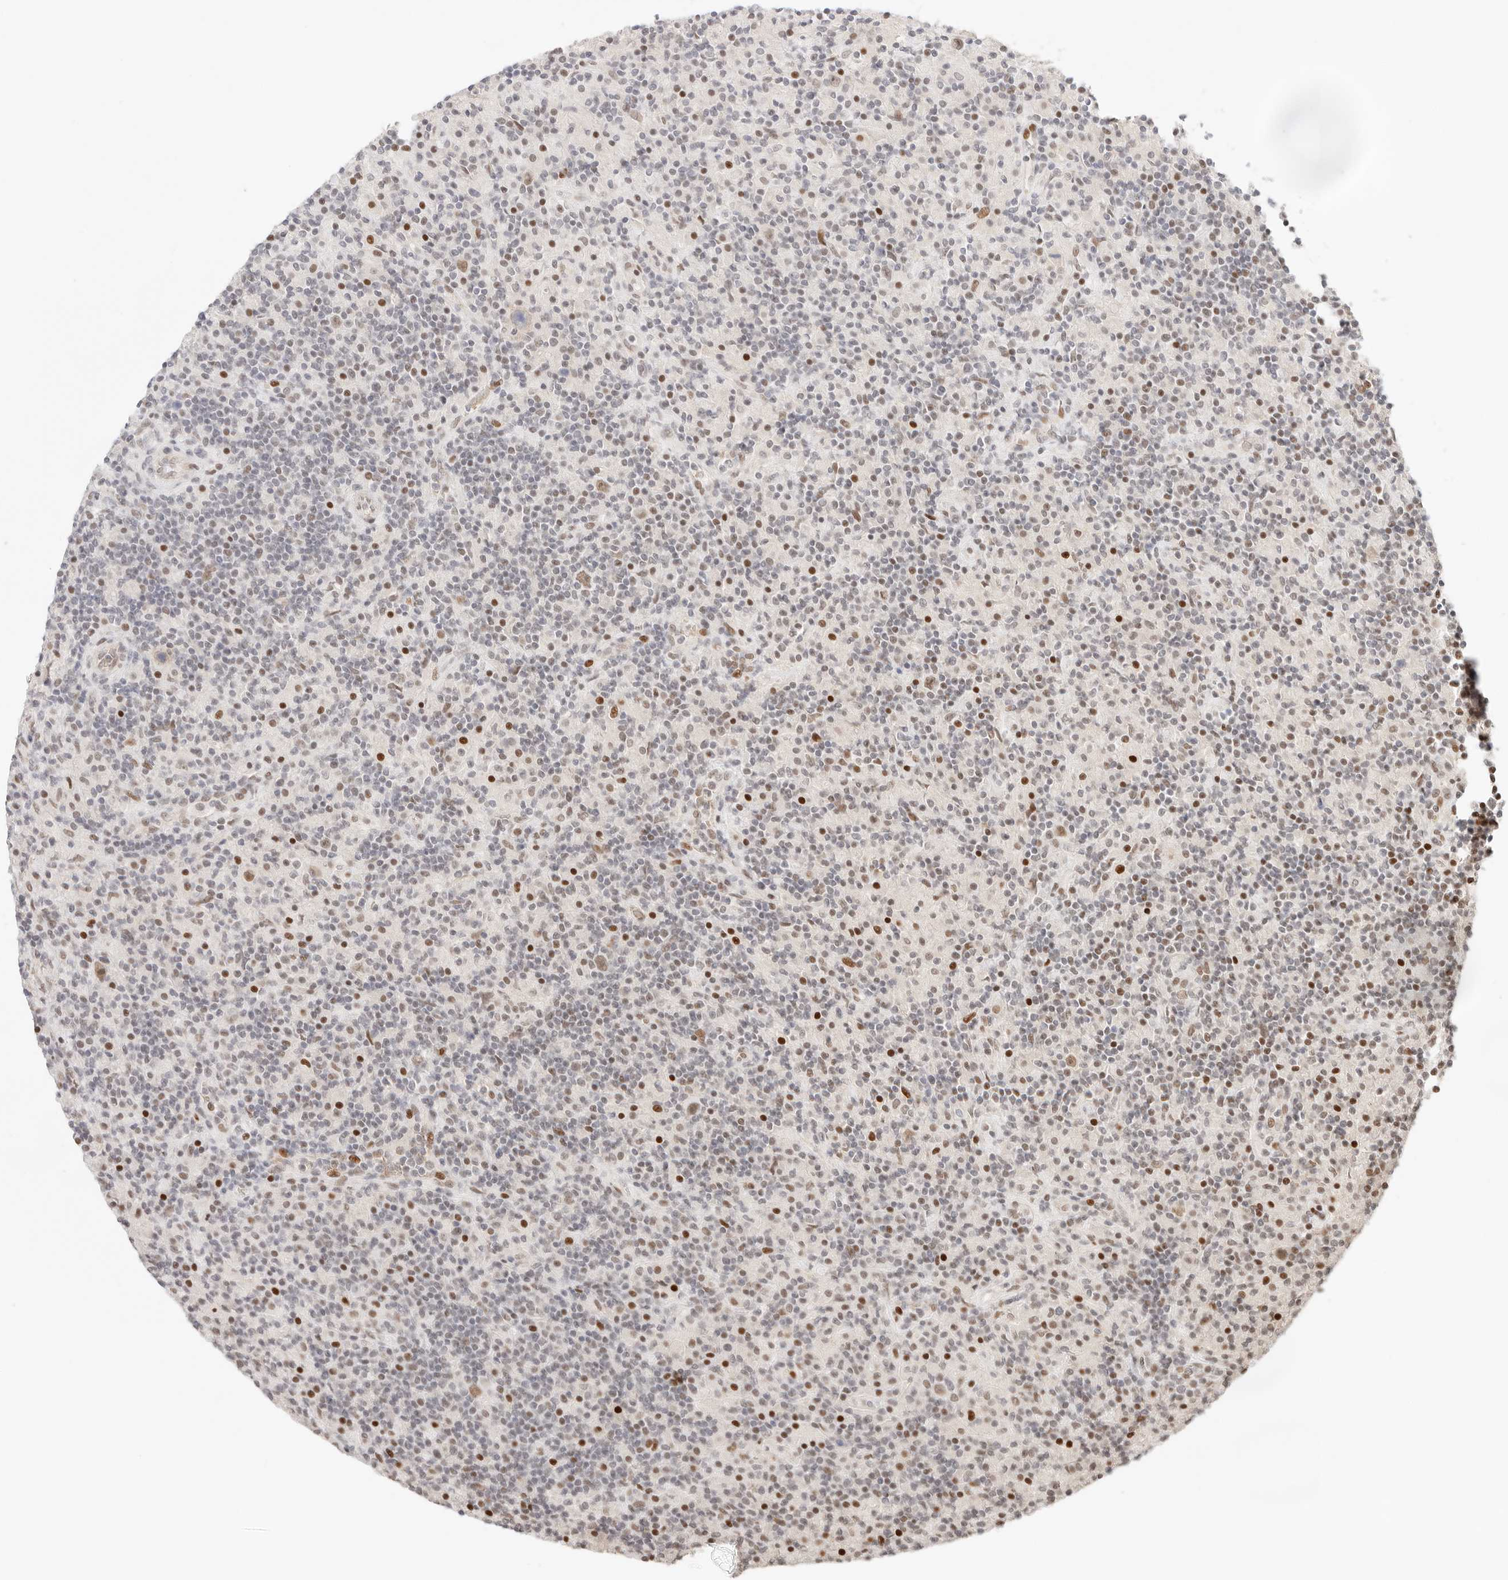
{"staining": {"intensity": "weak", "quantity": ">75%", "location": "nuclear"}, "tissue": "lymphoma", "cell_type": "Tumor cells", "image_type": "cancer", "snomed": [{"axis": "morphology", "description": "Hodgkin's disease, NOS"}, {"axis": "topography", "description": "Lymph node"}], "caption": "Immunohistochemical staining of lymphoma exhibits low levels of weak nuclear protein positivity in about >75% of tumor cells. Nuclei are stained in blue.", "gene": "HOXC5", "patient": {"sex": "male", "age": 70}}